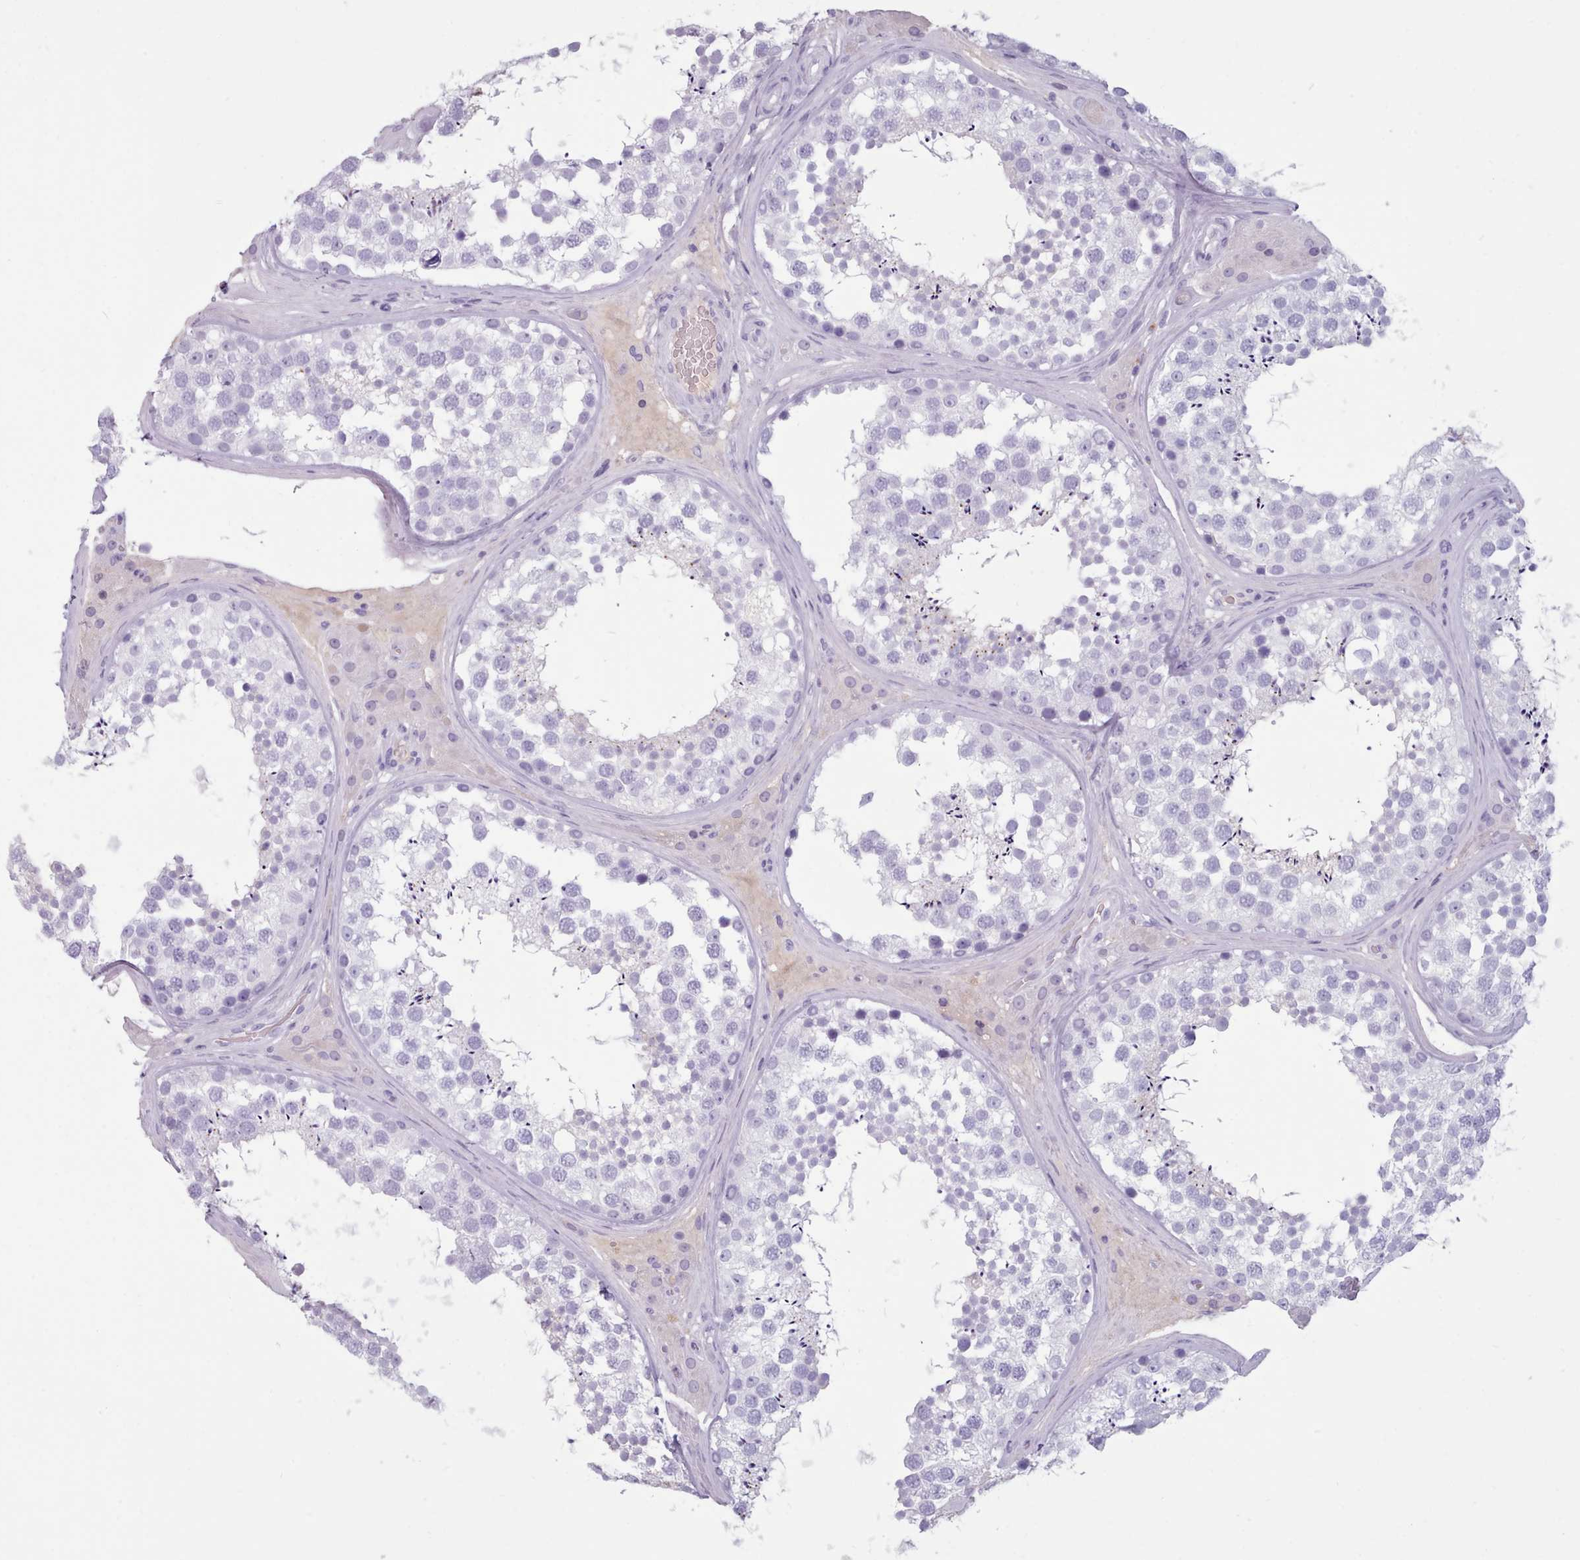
{"staining": {"intensity": "negative", "quantity": "none", "location": "none"}, "tissue": "testis", "cell_type": "Cells in seminiferous ducts", "image_type": "normal", "snomed": [{"axis": "morphology", "description": "Normal tissue, NOS"}, {"axis": "topography", "description": "Testis"}], "caption": "Testis stained for a protein using IHC reveals no positivity cells in seminiferous ducts.", "gene": "ZNF43", "patient": {"sex": "male", "age": 46}}